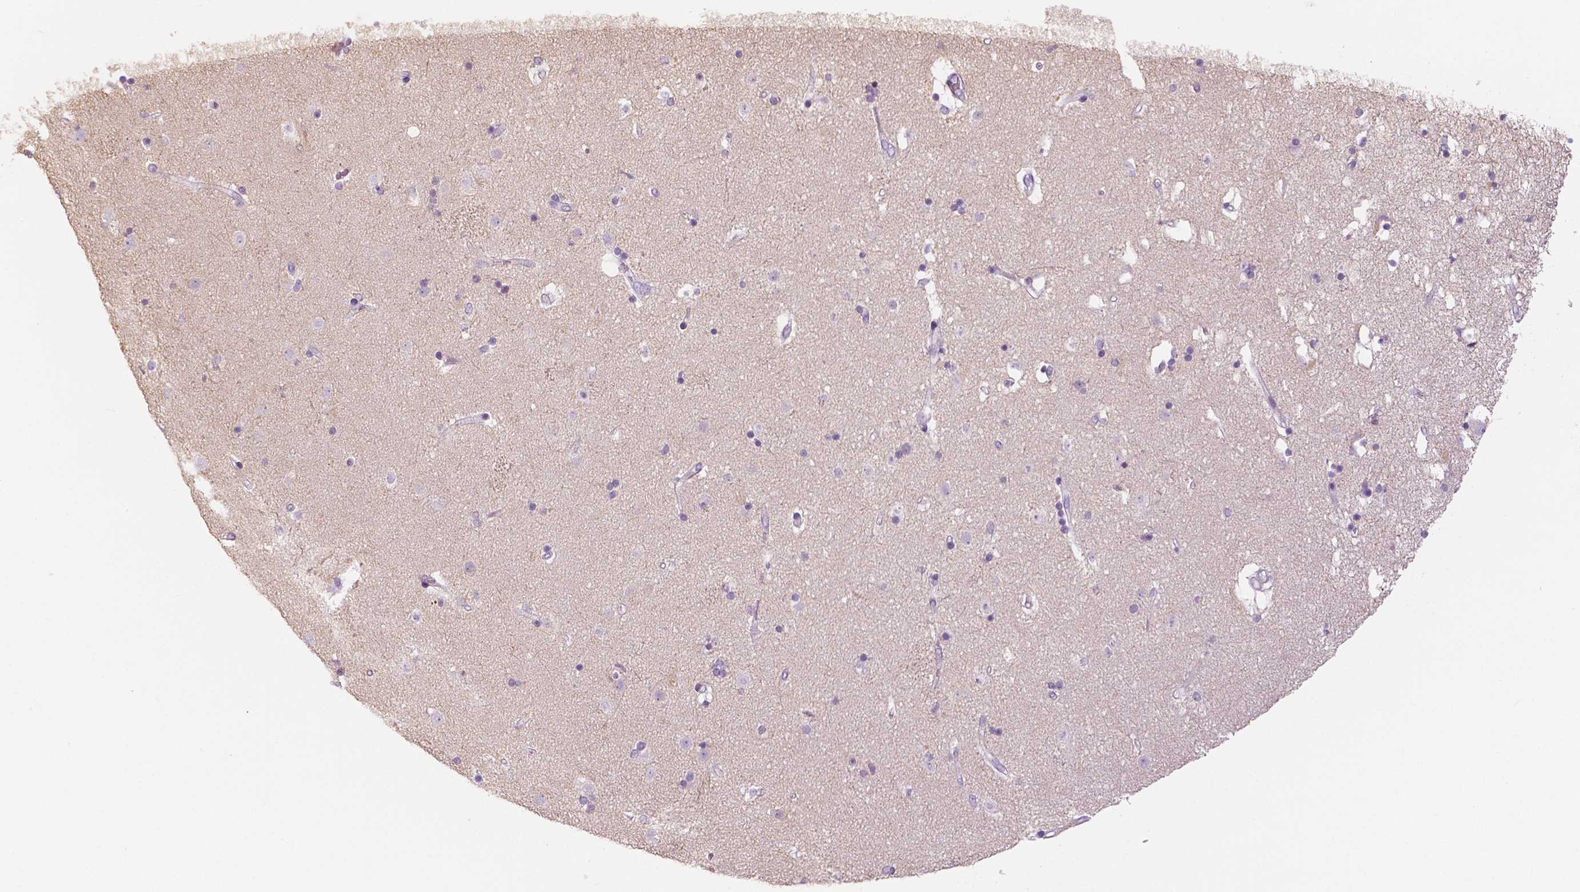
{"staining": {"intensity": "negative", "quantity": "none", "location": "none"}, "tissue": "caudate", "cell_type": "Glial cells", "image_type": "normal", "snomed": [{"axis": "morphology", "description": "Normal tissue, NOS"}, {"axis": "topography", "description": "Lateral ventricle wall"}], "caption": "The photomicrograph displays no significant positivity in glial cells of caudate.", "gene": "SLC24A1", "patient": {"sex": "female", "age": 71}}